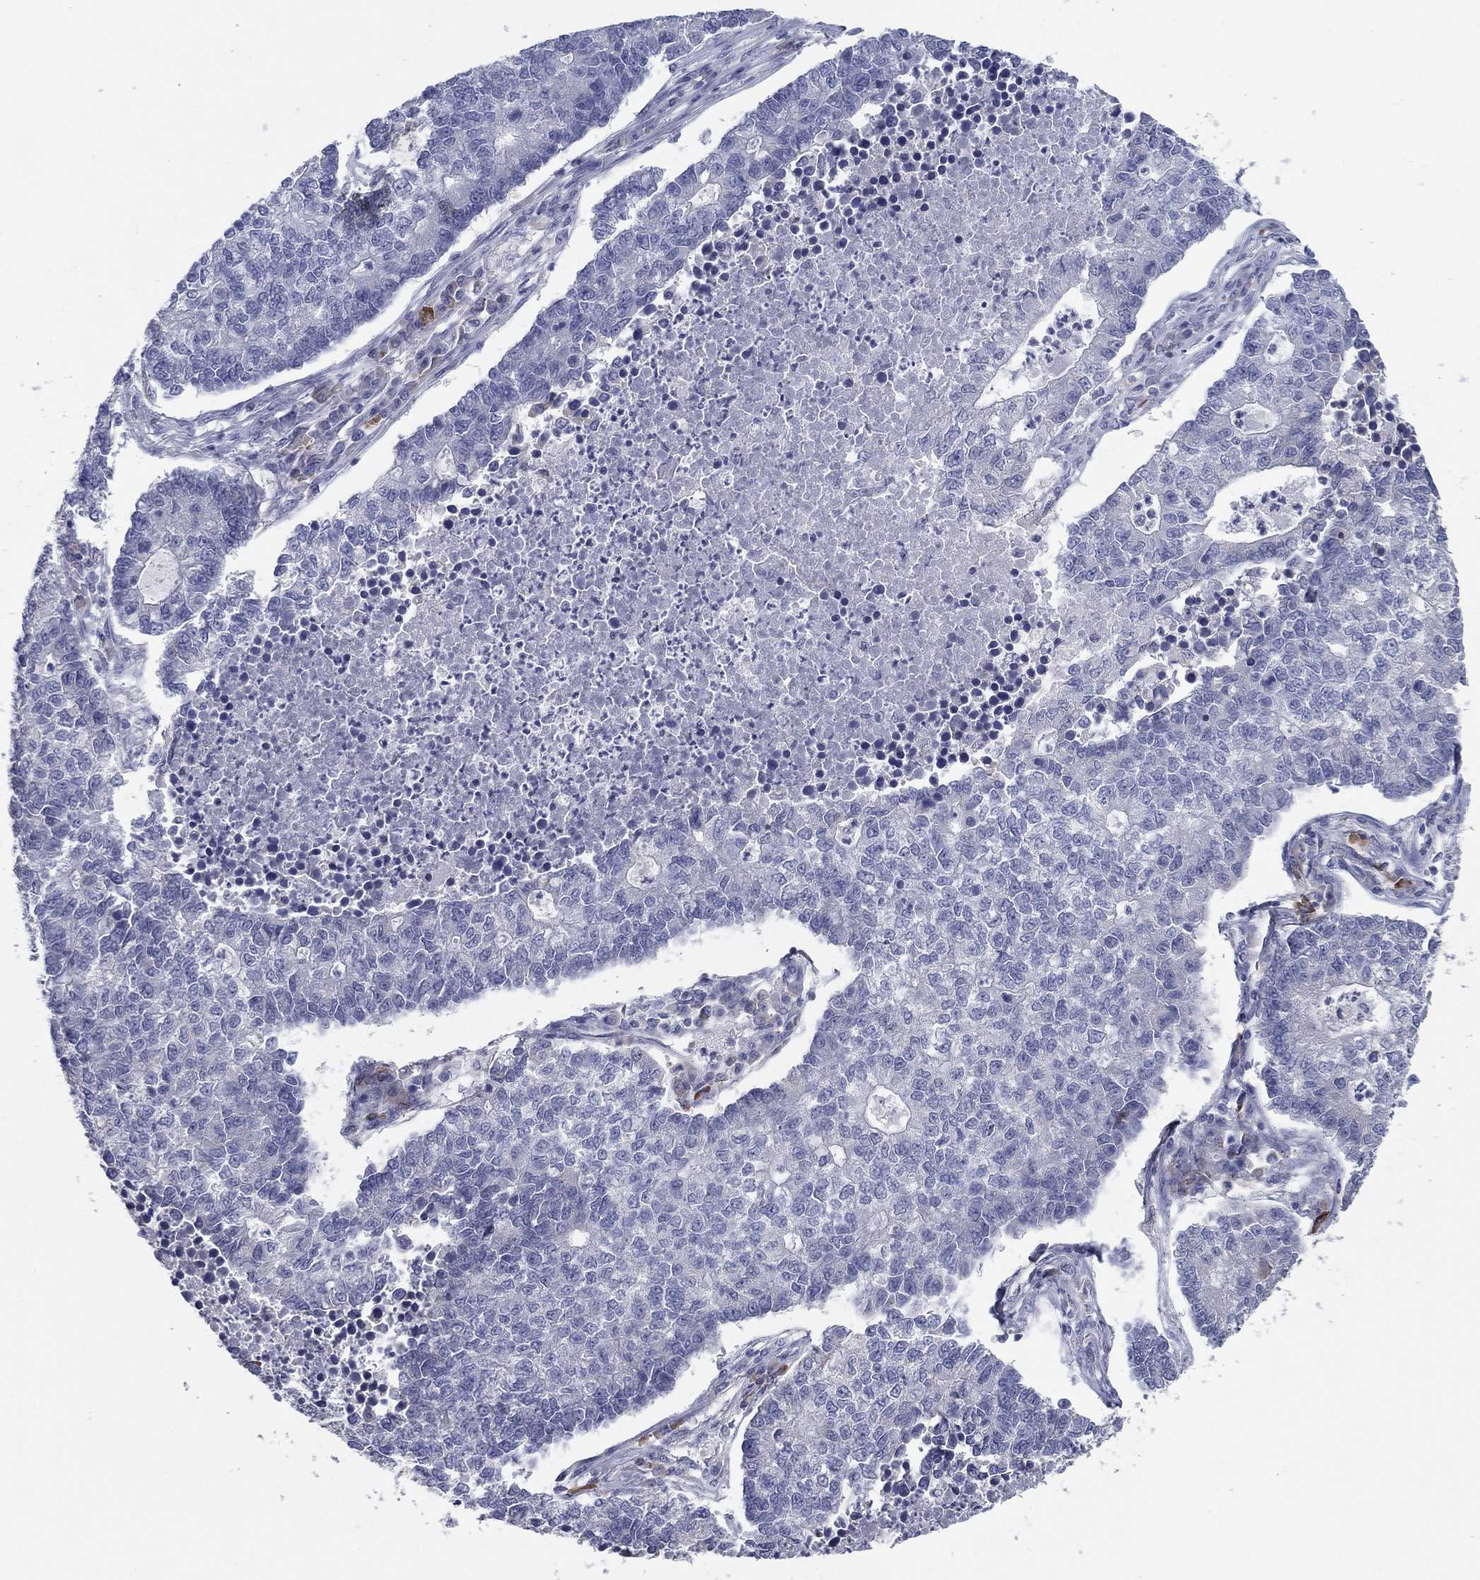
{"staining": {"intensity": "negative", "quantity": "none", "location": "none"}, "tissue": "lung cancer", "cell_type": "Tumor cells", "image_type": "cancer", "snomed": [{"axis": "morphology", "description": "Adenocarcinoma, NOS"}, {"axis": "topography", "description": "Lung"}], "caption": "A micrograph of human adenocarcinoma (lung) is negative for staining in tumor cells.", "gene": "GRK7", "patient": {"sex": "male", "age": 57}}